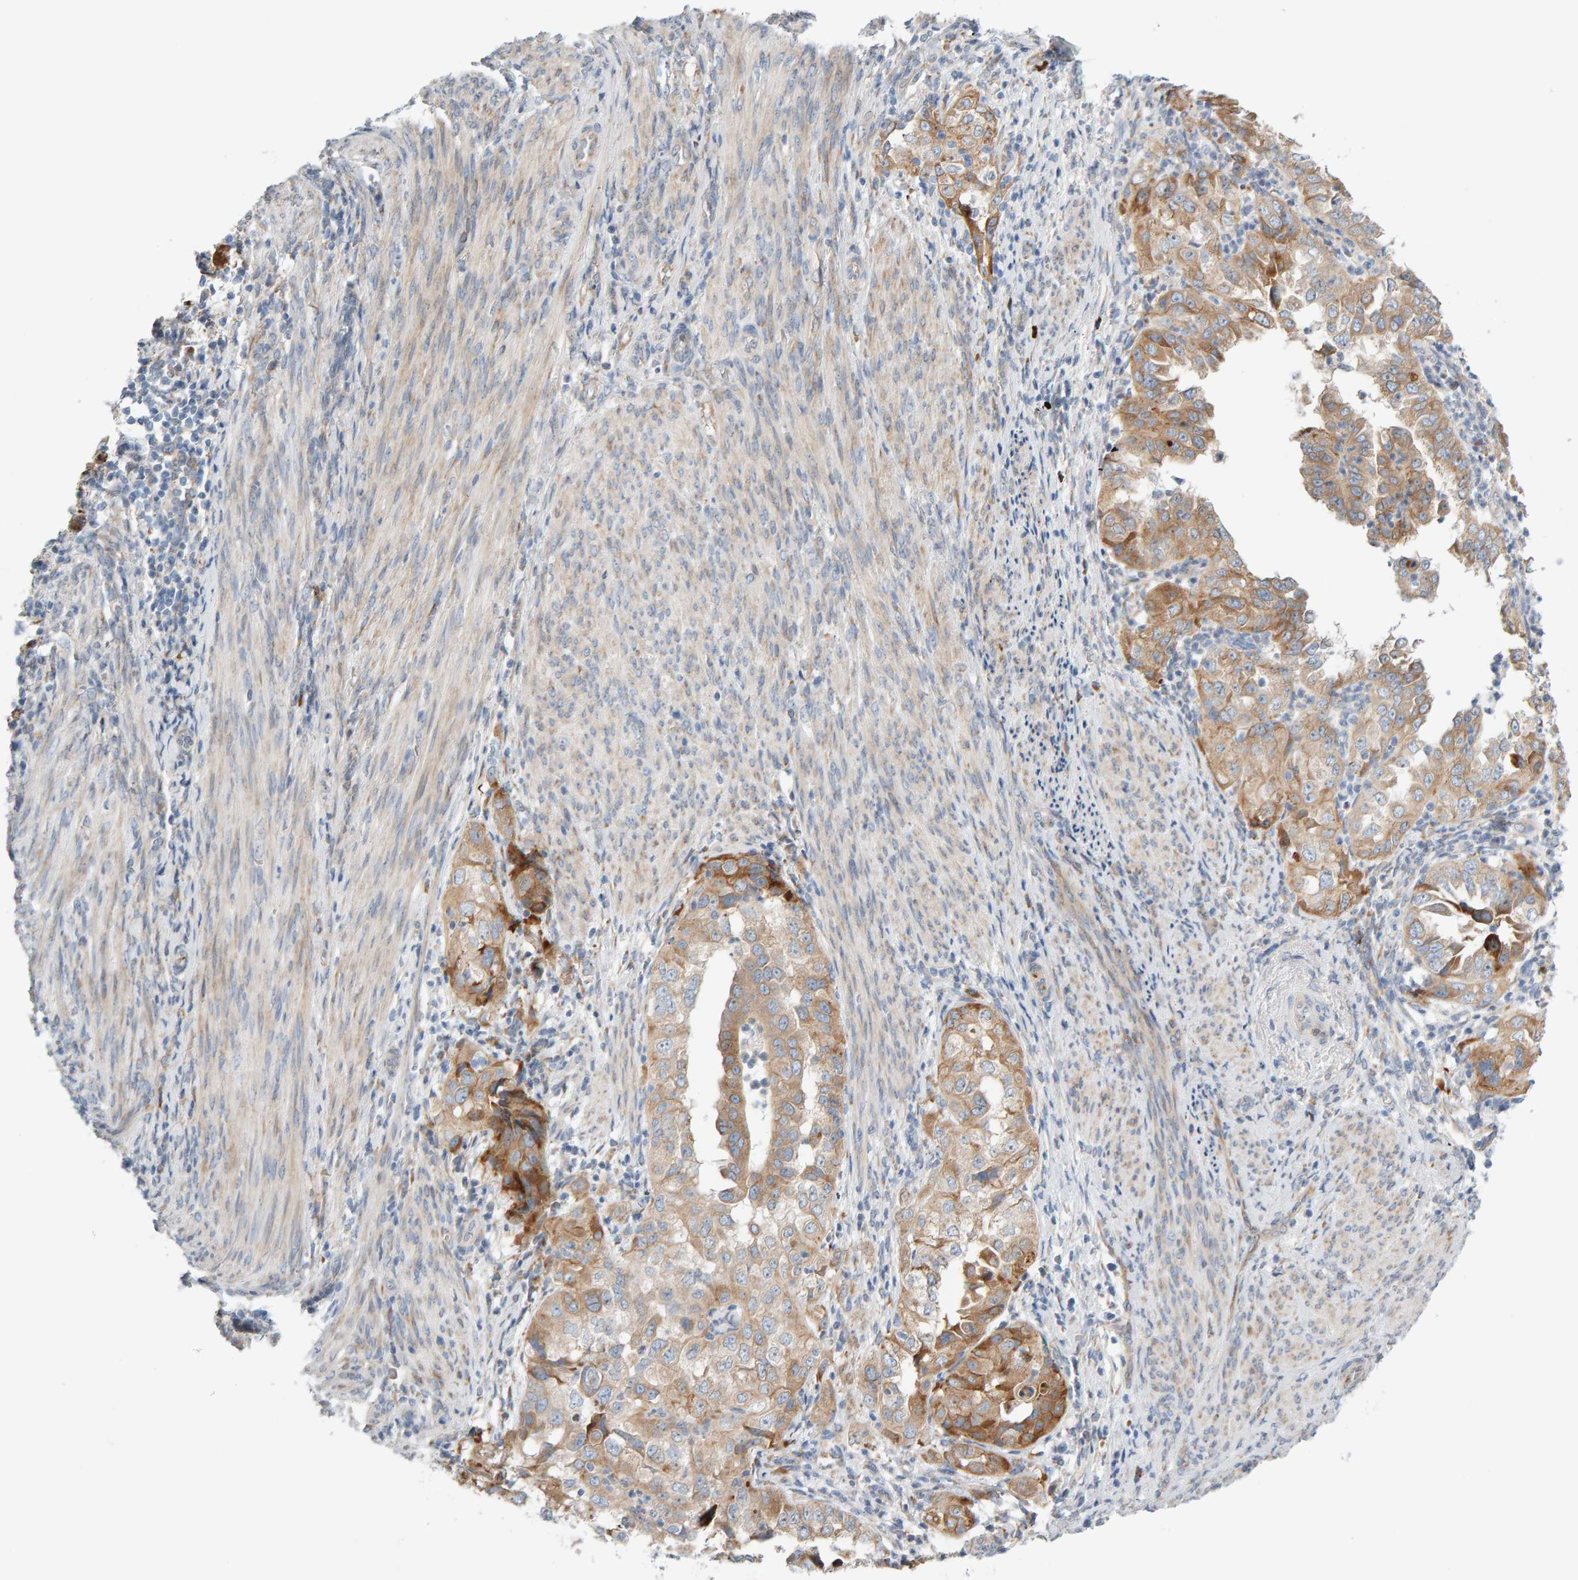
{"staining": {"intensity": "moderate", "quantity": ">75%", "location": "cytoplasmic/membranous"}, "tissue": "endometrial cancer", "cell_type": "Tumor cells", "image_type": "cancer", "snomed": [{"axis": "morphology", "description": "Adenocarcinoma, NOS"}, {"axis": "topography", "description": "Endometrium"}], "caption": "Tumor cells exhibit medium levels of moderate cytoplasmic/membranous staining in about >75% of cells in adenocarcinoma (endometrial). The staining is performed using DAB (3,3'-diaminobenzidine) brown chromogen to label protein expression. The nuclei are counter-stained blue using hematoxylin.", "gene": "ENGASE", "patient": {"sex": "female", "age": 85}}